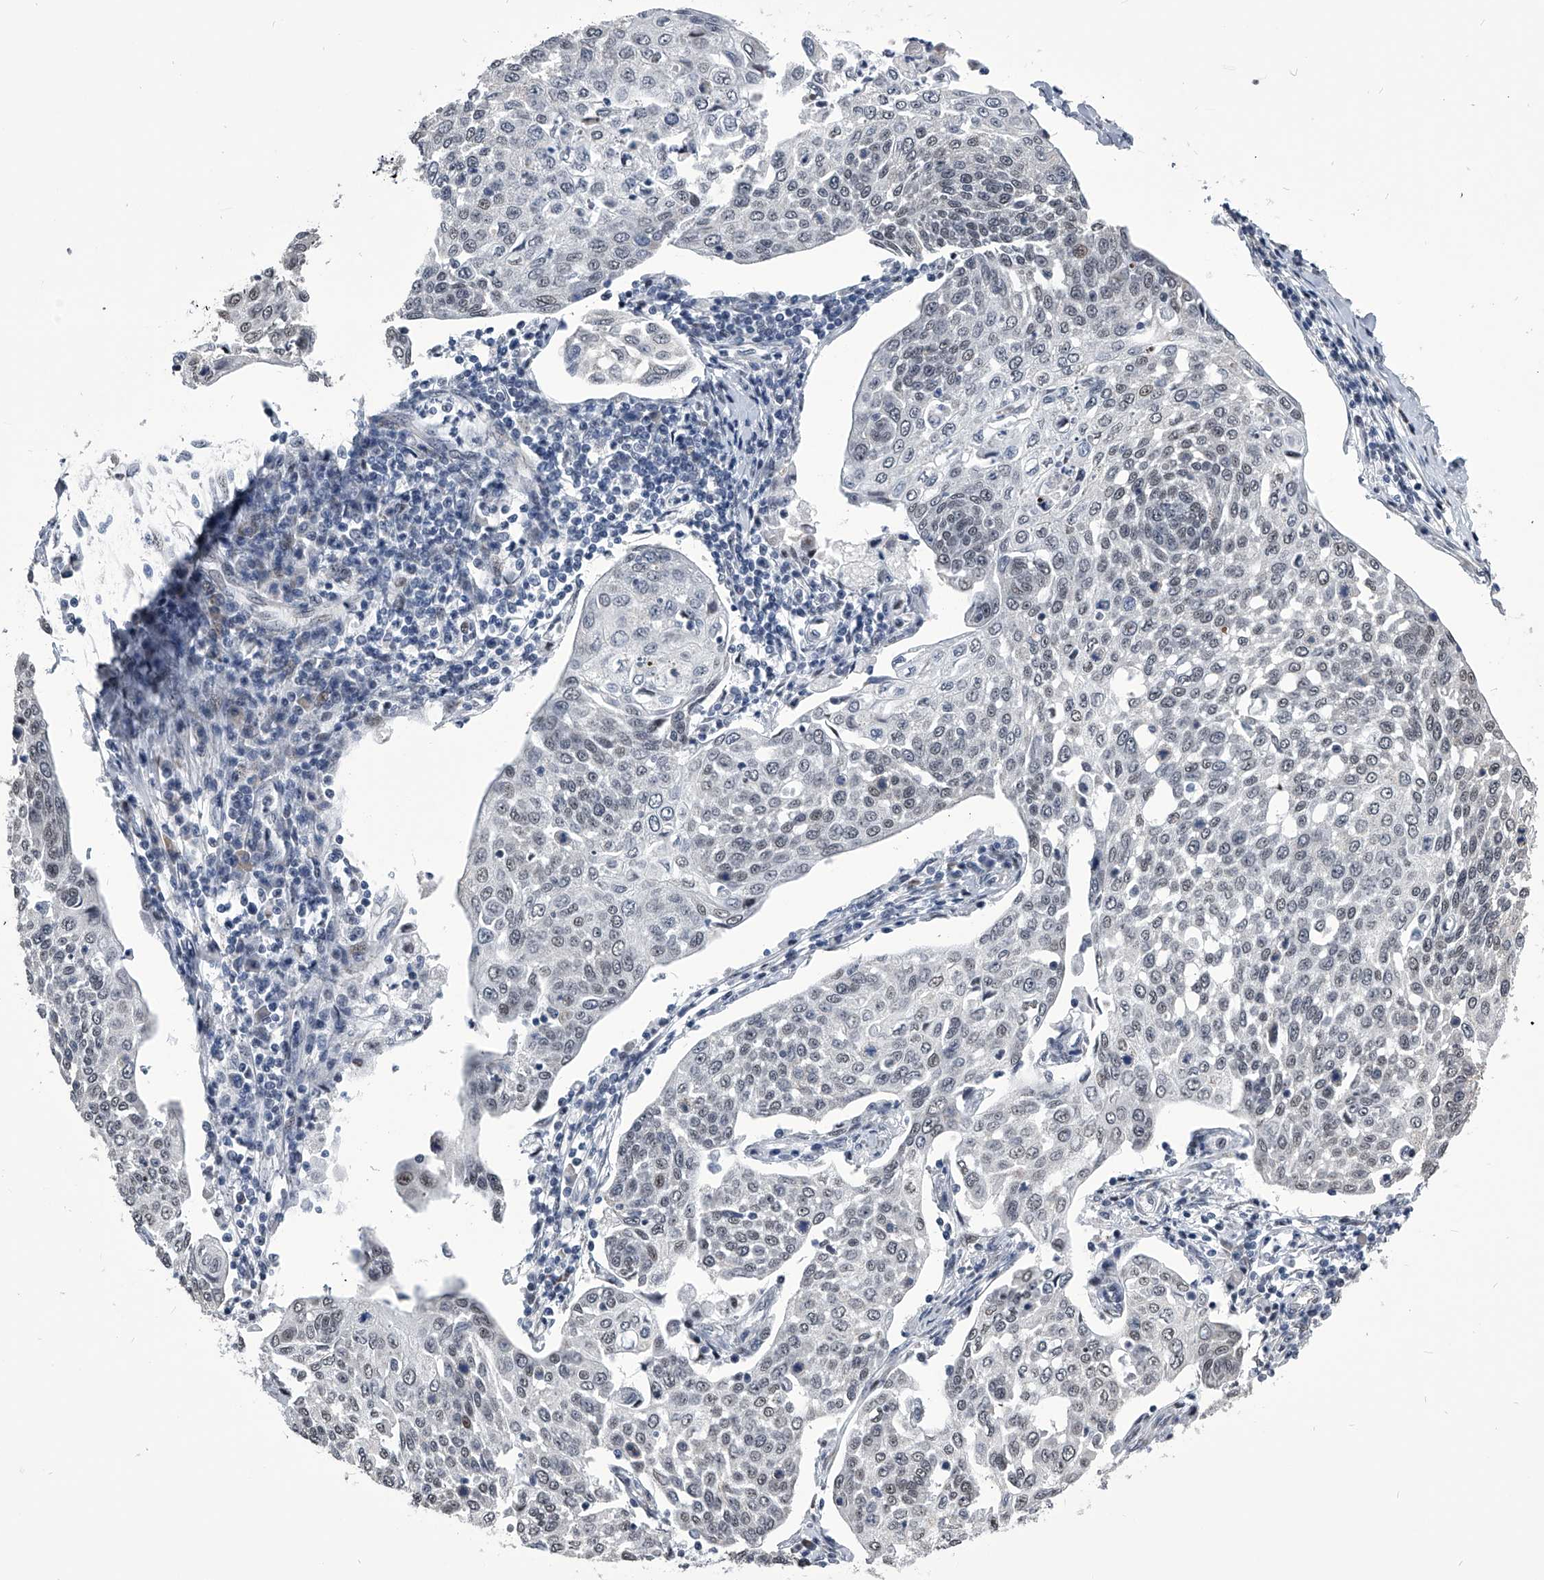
{"staining": {"intensity": "negative", "quantity": "none", "location": "none"}, "tissue": "cervical cancer", "cell_type": "Tumor cells", "image_type": "cancer", "snomed": [{"axis": "morphology", "description": "Squamous cell carcinoma, NOS"}, {"axis": "topography", "description": "Cervix"}], "caption": "Tumor cells show no significant positivity in squamous cell carcinoma (cervical). (DAB (3,3'-diaminobenzidine) immunohistochemistry, high magnification).", "gene": "CMTR1", "patient": {"sex": "female", "age": 34}}